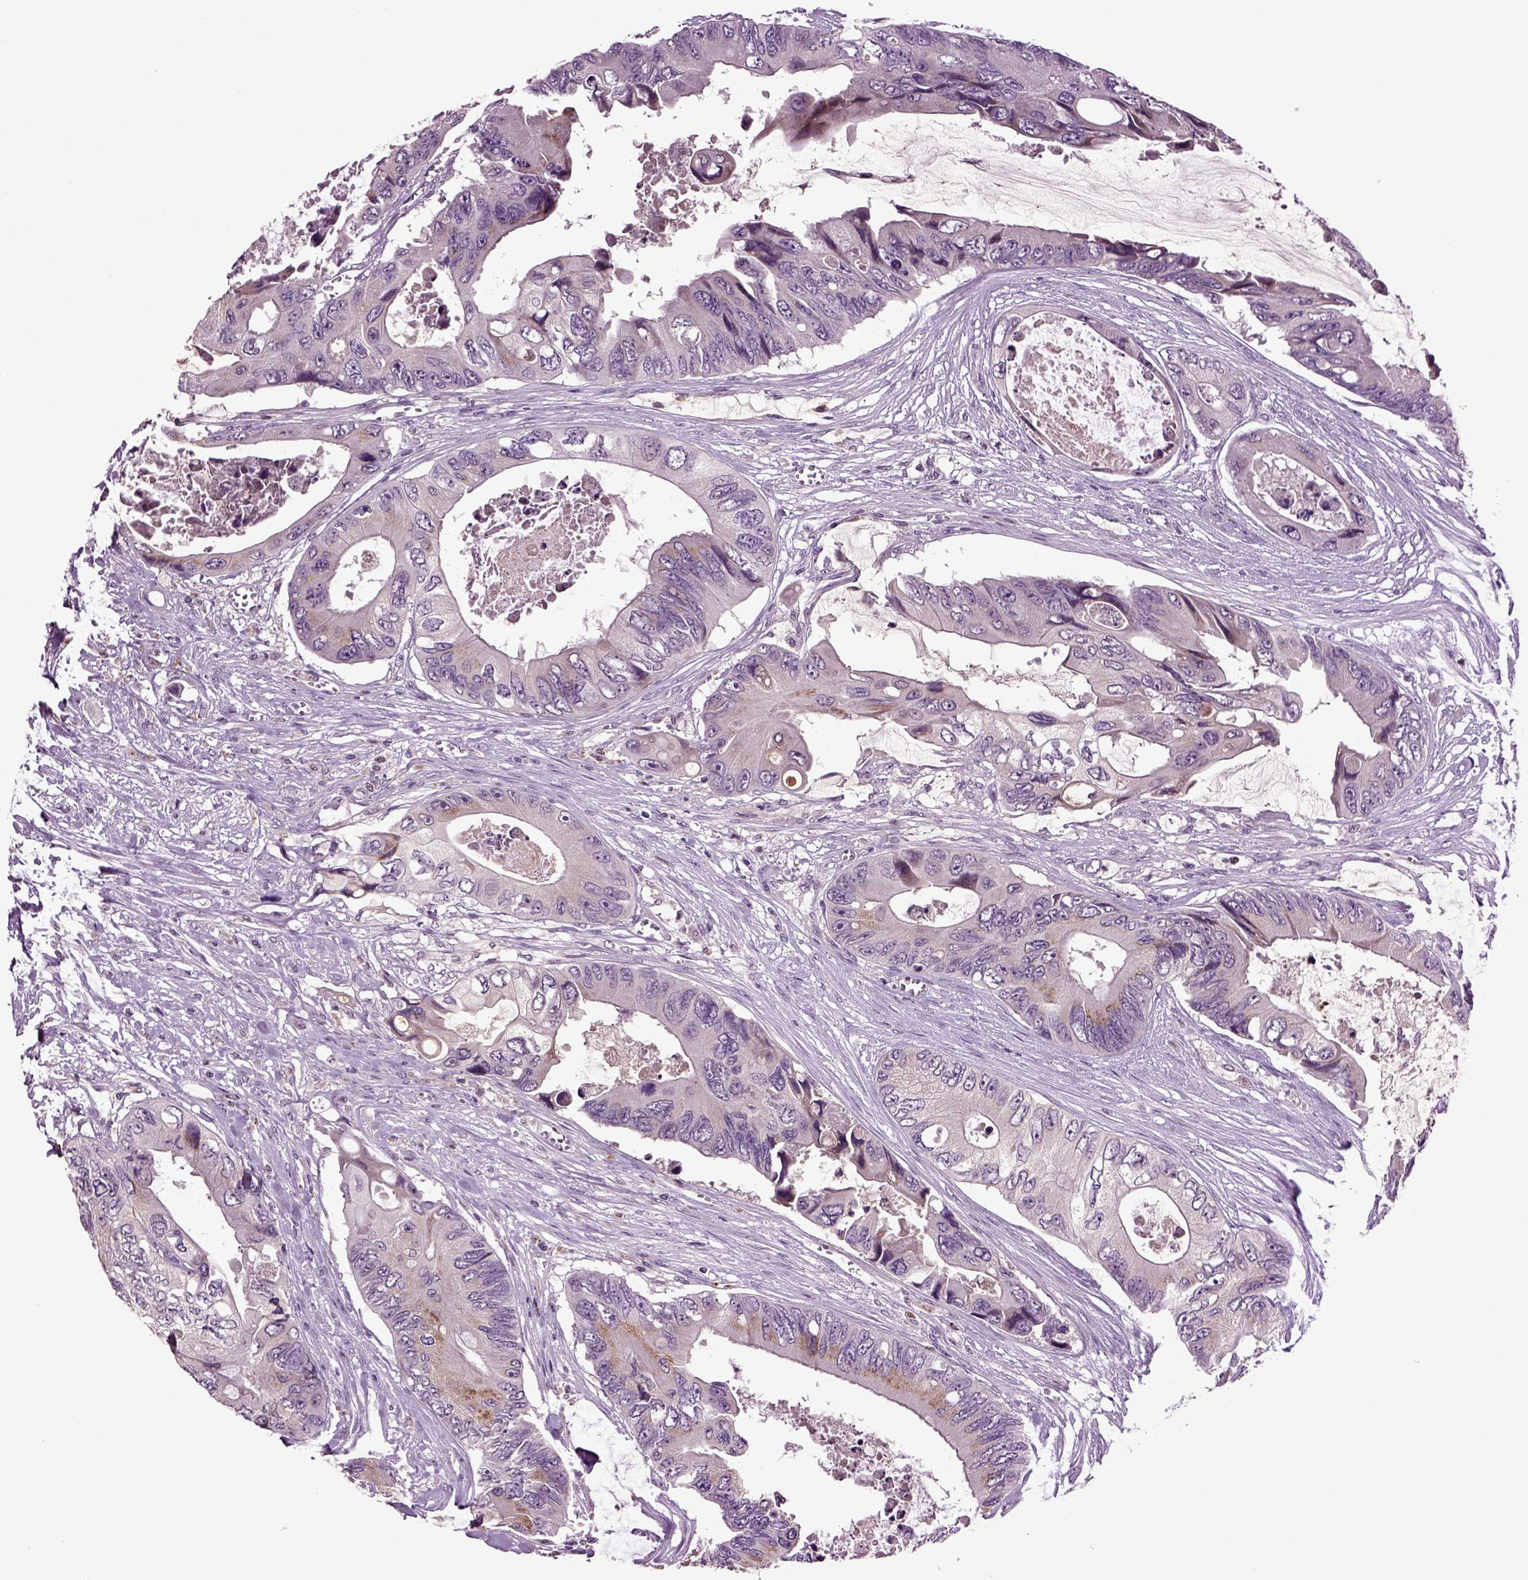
{"staining": {"intensity": "negative", "quantity": "none", "location": "none"}, "tissue": "colorectal cancer", "cell_type": "Tumor cells", "image_type": "cancer", "snomed": [{"axis": "morphology", "description": "Adenocarcinoma, NOS"}, {"axis": "topography", "description": "Rectum"}], "caption": "There is no significant positivity in tumor cells of colorectal cancer.", "gene": "SLC17A6", "patient": {"sex": "male", "age": 63}}